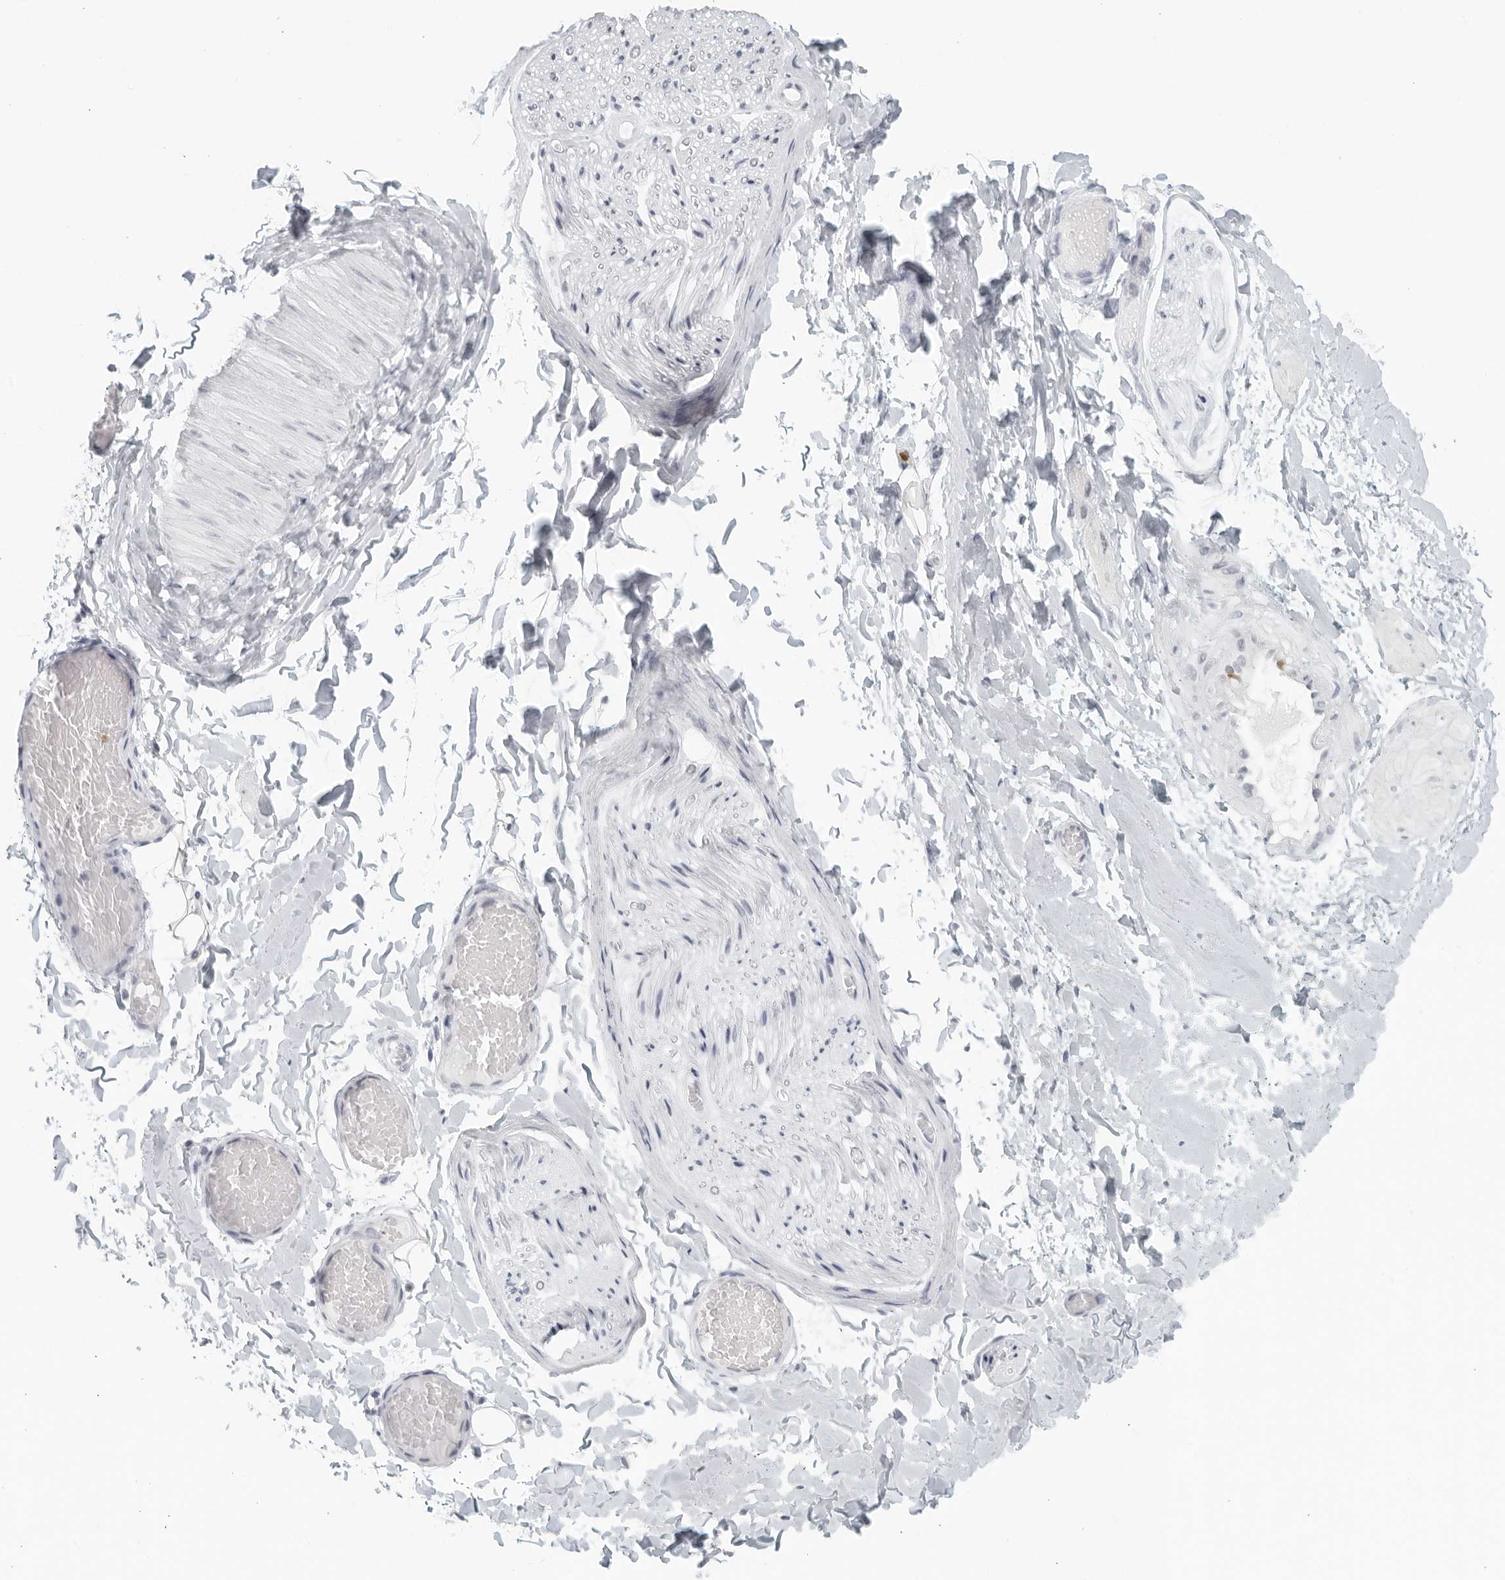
{"staining": {"intensity": "negative", "quantity": "none", "location": "none"}, "tissue": "adipose tissue", "cell_type": "Adipocytes", "image_type": "normal", "snomed": [{"axis": "morphology", "description": "Normal tissue, NOS"}, {"axis": "topography", "description": "Adipose tissue"}, {"axis": "topography", "description": "Vascular tissue"}, {"axis": "topography", "description": "Peripheral nerve tissue"}], "caption": "Immunohistochemistry photomicrograph of normal adipose tissue: human adipose tissue stained with DAB reveals no significant protein staining in adipocytes. (Immunohistochemistry (ihc), brightfield microscopy, high magnification).", "gene": "KLK7", "patient": {"sex": "male", "age": 25}}